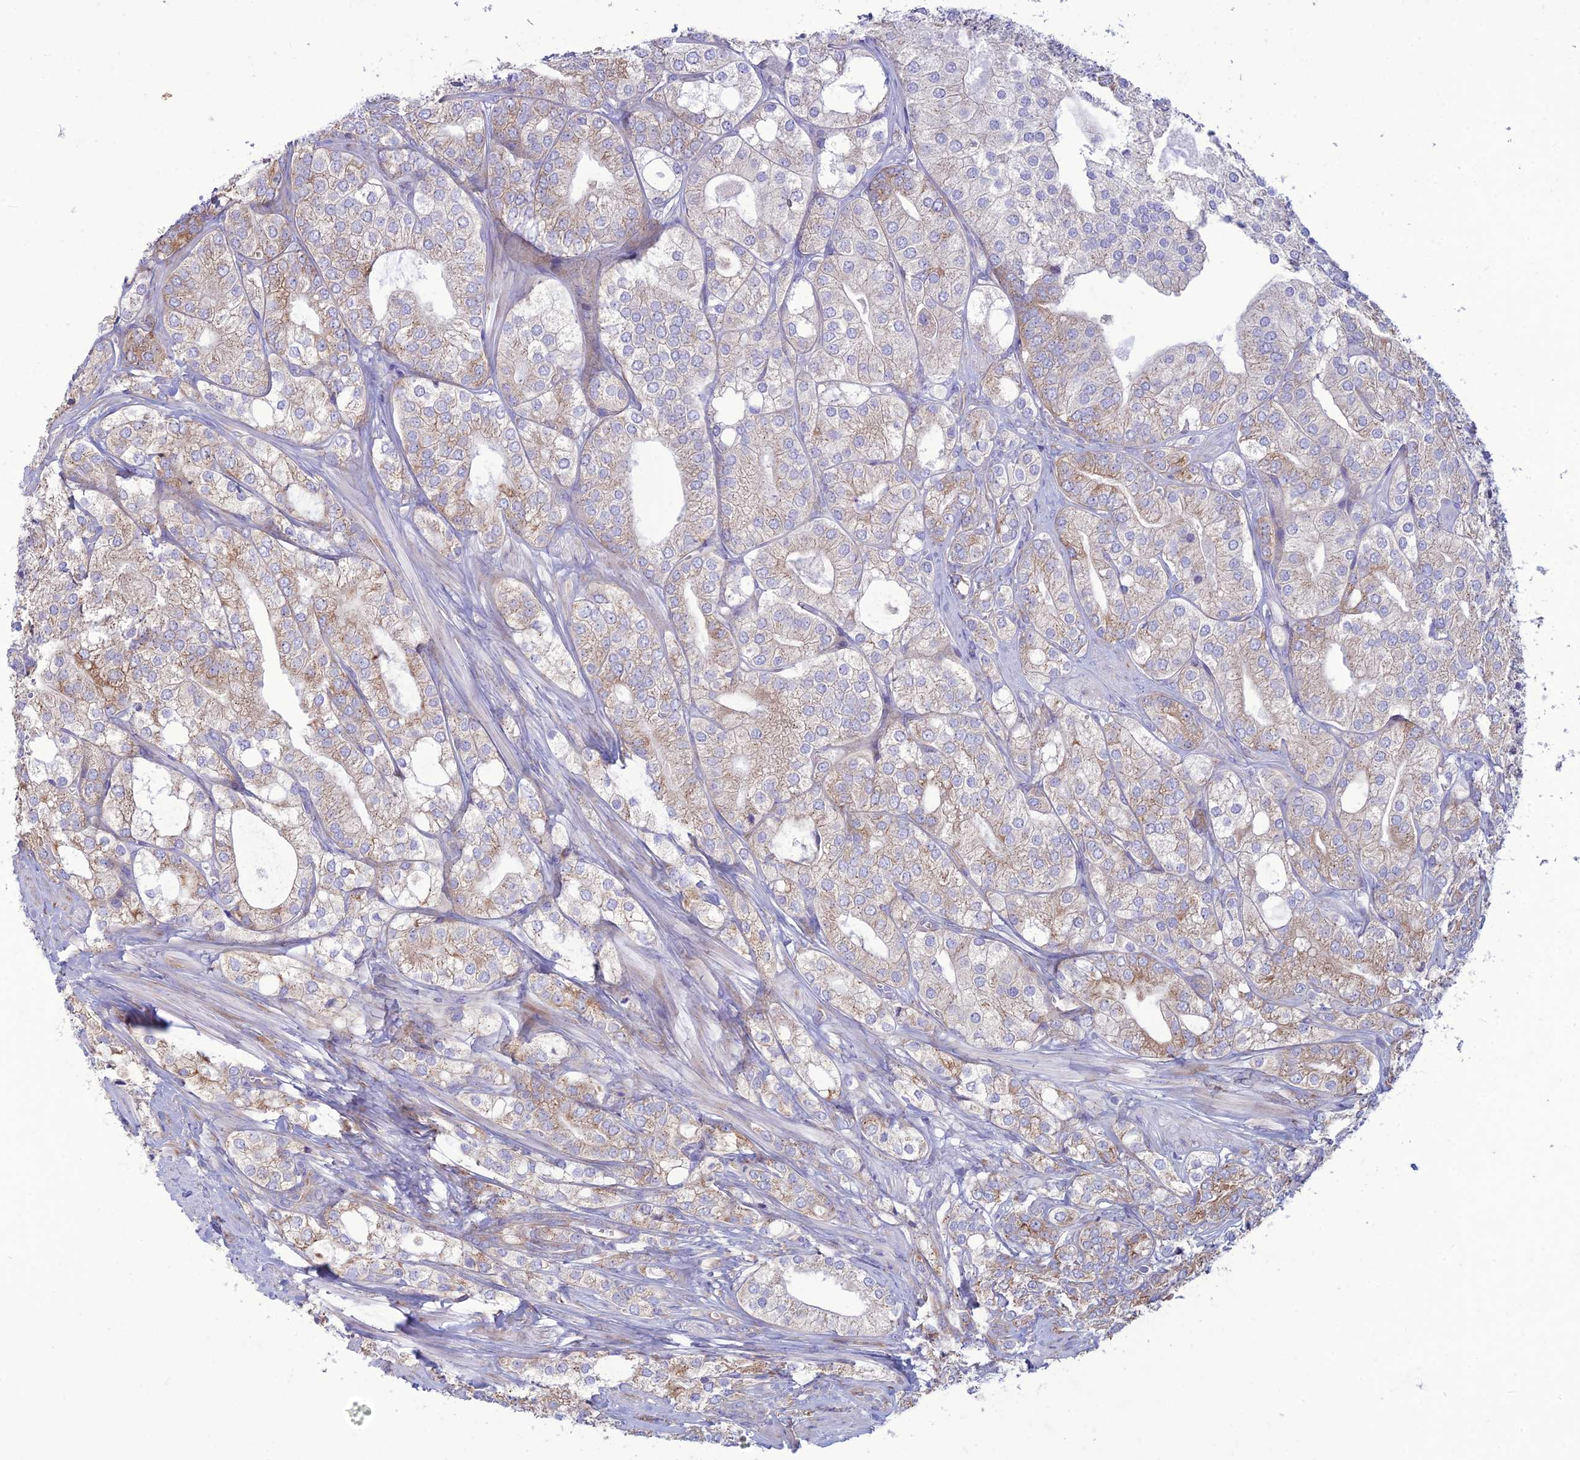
{"staining": {"intensity": "weak", "quantity": "<25%", "location": "cytoplasmic/membranous"}, "tissue": "prostate cancer", "cell_type": "Tumor cells", "image_type": "cancer", "snomed": [{"axis": "morphology", "description": "Adenocarcinoma, High grade"}, {"axis": "topography", "description": "Prostate"}], "caption": "The IHC micrograph has no significant staining in tumor cells of prostate high-grade adenocarcinoma tissue.", "gene": "RPL17-C18orf32", "patient": {"sex": "male", "age": 50}}